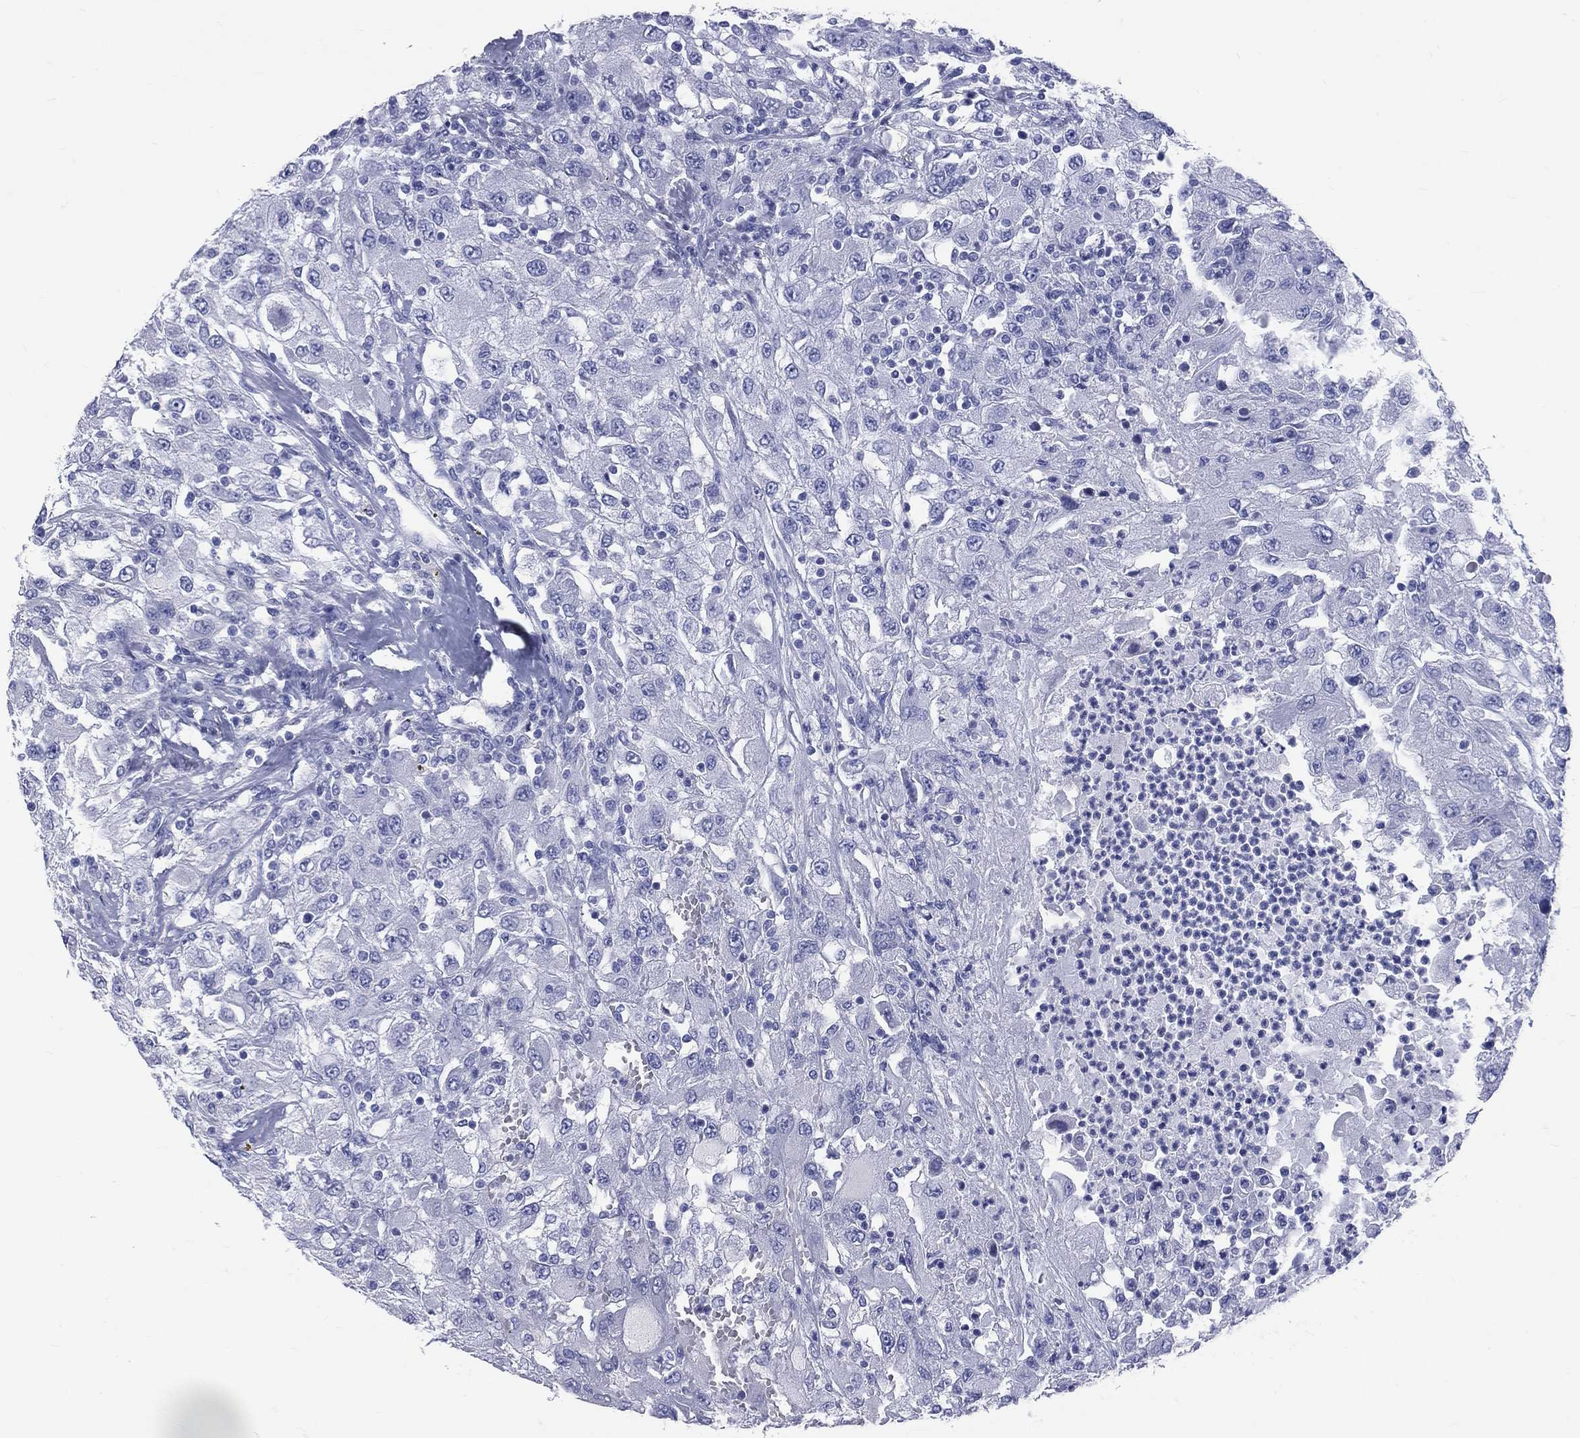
{"staining": {"intensity": "negative", "quantity": "none", "location": "none"}, "tissue": "renal cancer", "cell_type": "Tumor cells", "image_type": "cancer", "snomed": [{"axis": "morphology", "description": "Adenocarcinoma, NOS"}, {"axis": "topography", "description": "Kidney"}], "caption": "An IHC photomicrograph of renal adenocarcinoma is shown. There is no staining in tumor cells of renal adenocarcinoma.", "gene": "CYLC1", "patient": {"sex": "female", "age": 67}}